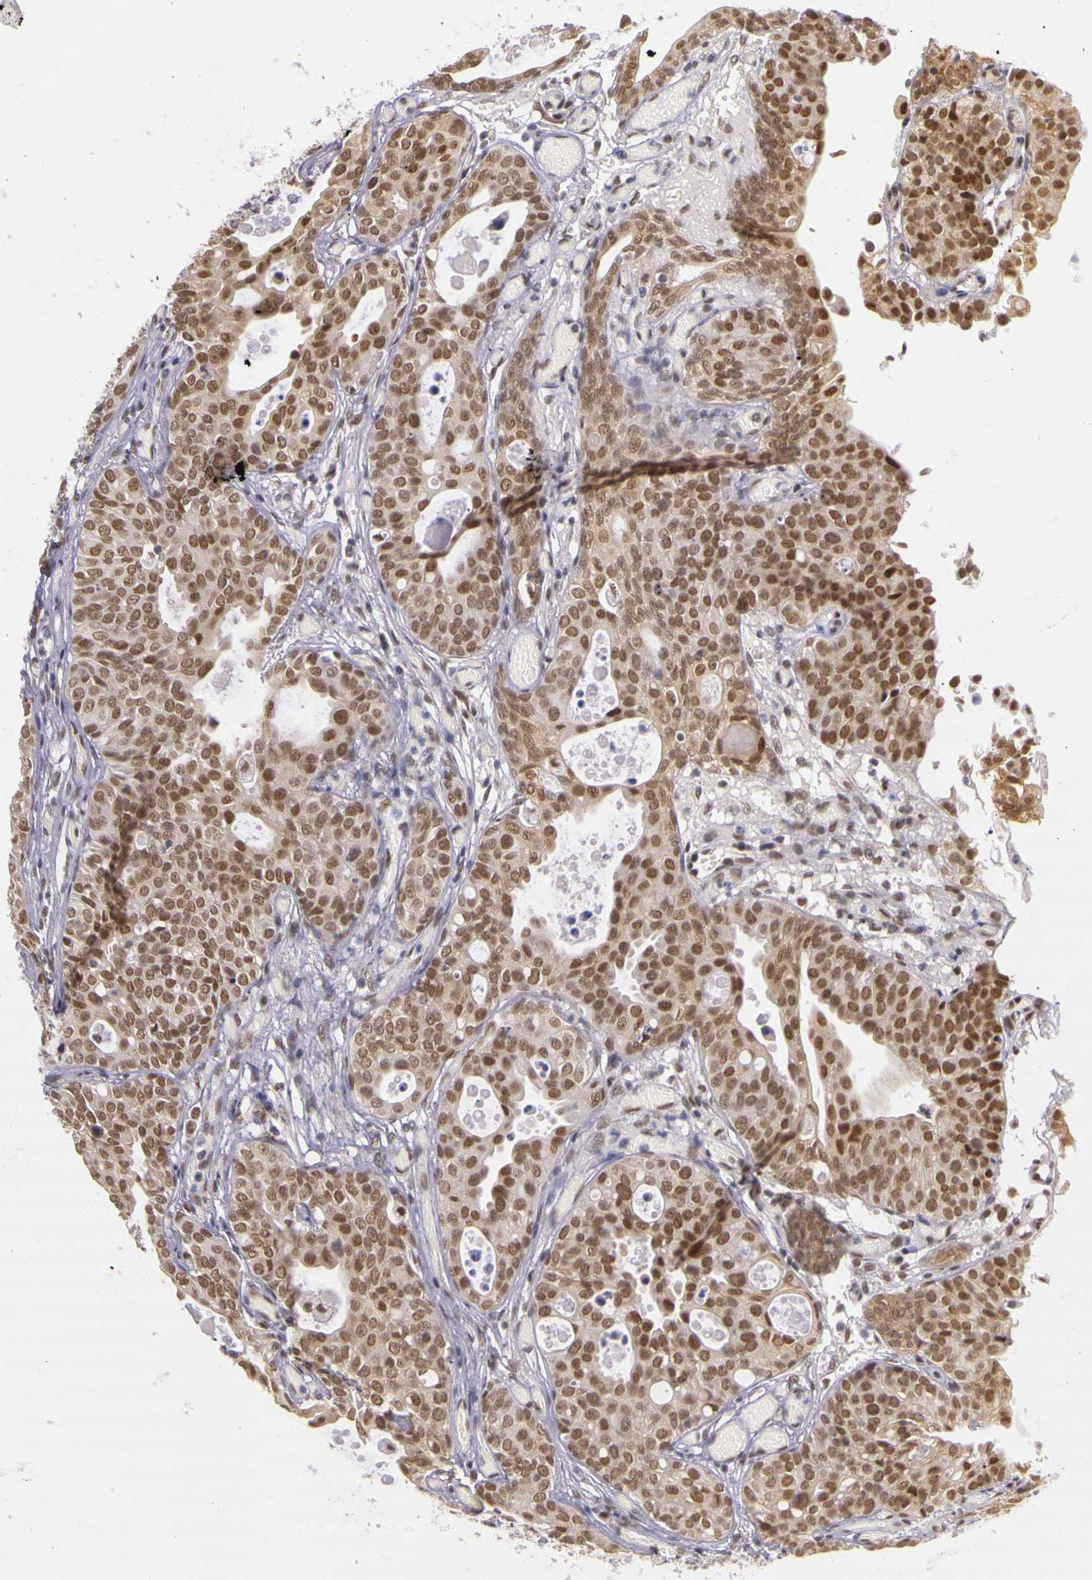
{"staining": {"intensity": "moderate", "quantity": ">75%", "location": "nuclear"}, "tissue": "urothelial cancer", "cell_type": "Tumor cells", "image_type": "cancer", "snomed": [{"axis": "morphology", "description": "Urothelial carcinoma, High grade"}, {"axis": "topography", "description": "Urinary bladder"}], "caption": "This is a photomicrograph of immunohistochemistry (IHC) staining of urothelial cancer, which shows moderate expression in the nuclear of tumor cells.", "gene": "WDR13", "patient": {"sex": "male", "age": 78}}